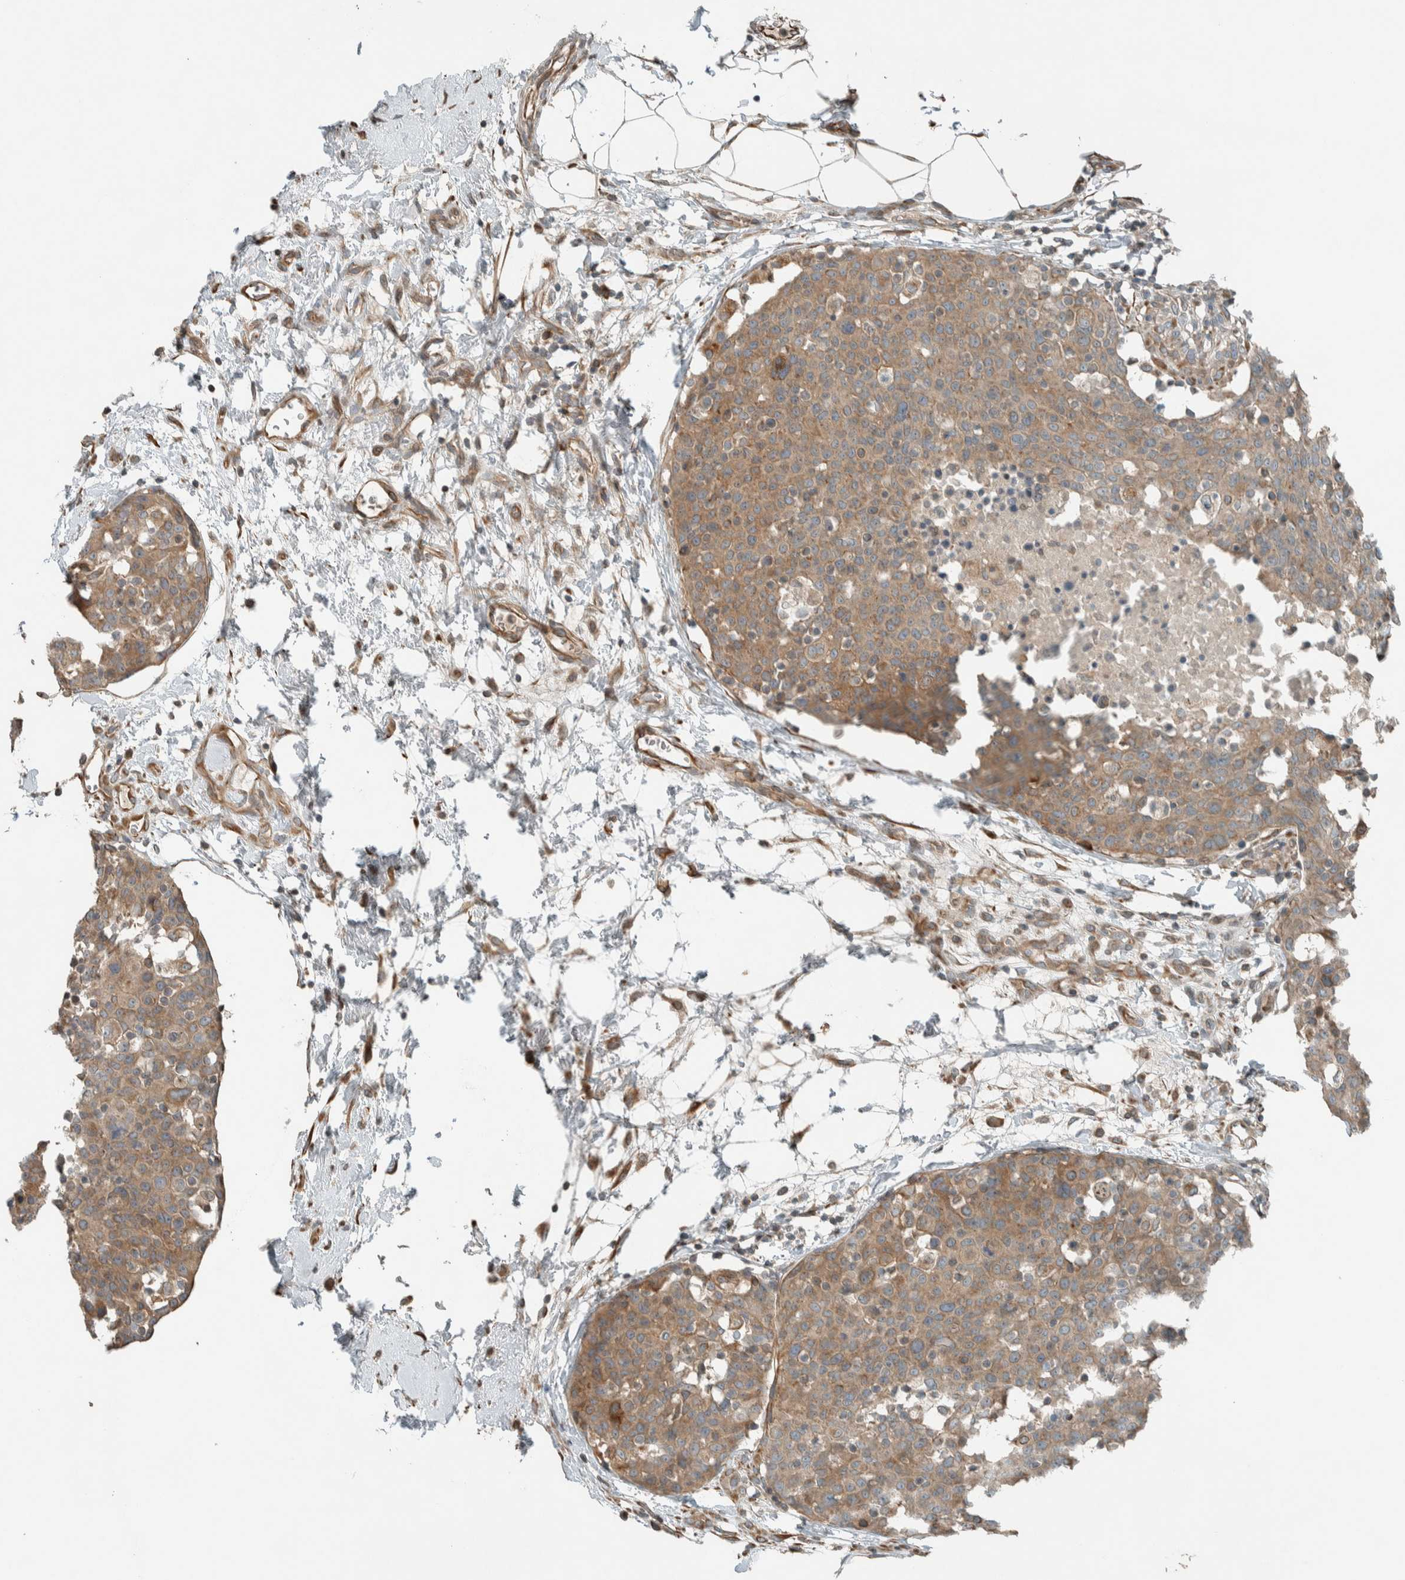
{"staining": {"intensity": "moderate", "quantity": ">75%", "location": "cytoplasmic/membranous"}, "tissue": "breast cancer", "cell_type": "Tumor cells", "image_type": "cancer", "snomed": [{"axis": "morphology", "description": "Normal tissue, NOS"}, {"axis": "morphology", "description": "Duct carcinoma"}, {"axis": "topography", "description": "Breast"}], "caption": "Moderate cytoplasmic/membranous staining is appreciated in approximately >75% of tumor cells in invasive ductal carcinoma (breast).", "gene": "SEL1L", "patient": {"sex": "female", "age": 37}}